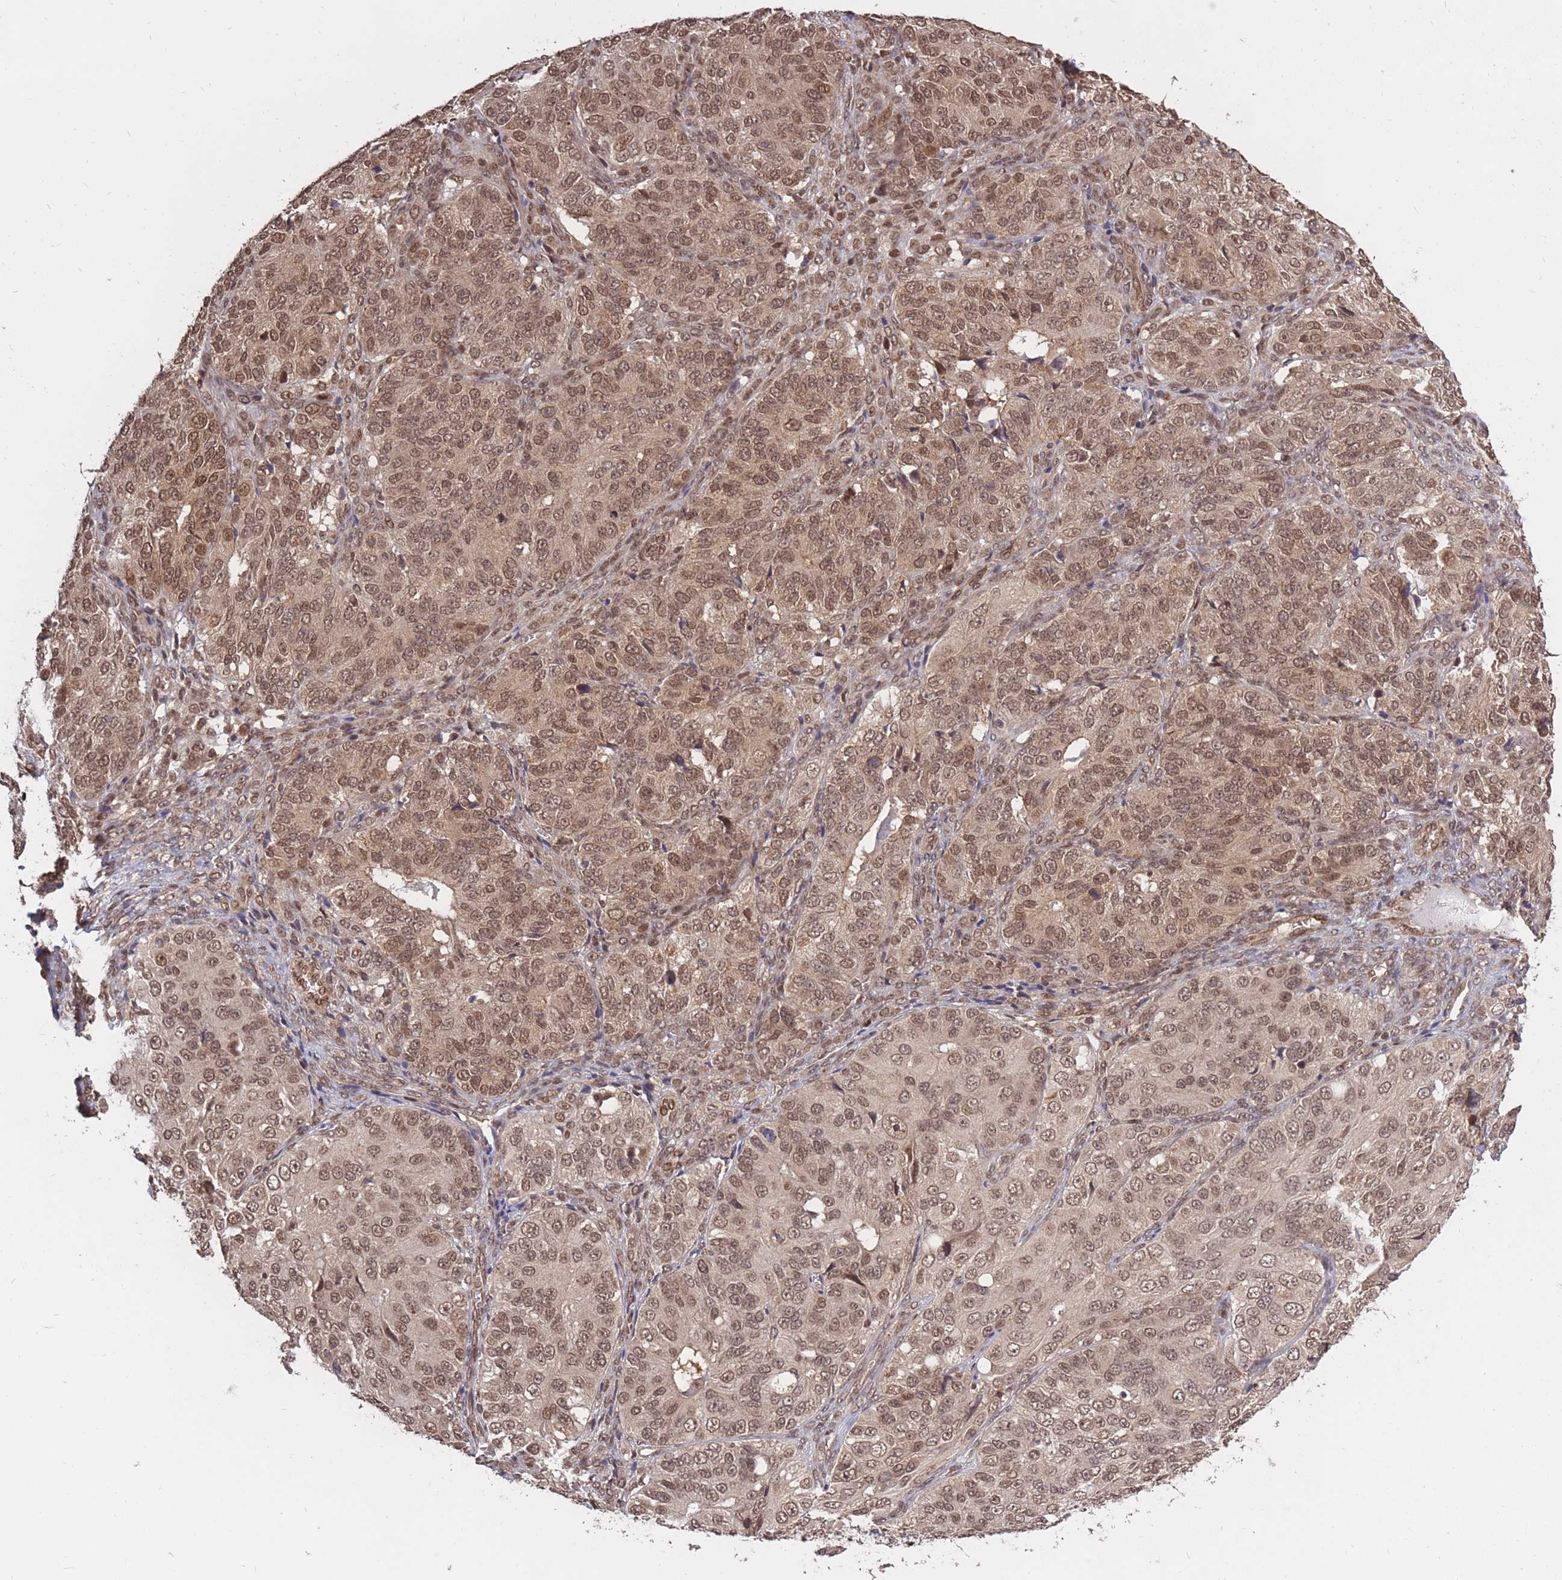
{"staining": {"intensity": "moderate", "quantity": ">75%", "location": "nuclear"}, "tissue": "ovarian cancer", "cell_type": "Tumor cells", "image_type": "cancer", "snomed": [{"axis": "morphology", "description": "Carcinoma, endometroid"}, {"axis": "topography", "description": "Ovary"}], "caption": "Protein expression analysis of ovarian cancer (endometroid carcinoma) shows moderate nuclear staining in about >75% of tumor cells.", "gene": "SRA1", "patient": {"sex": "female", "age": 51}}